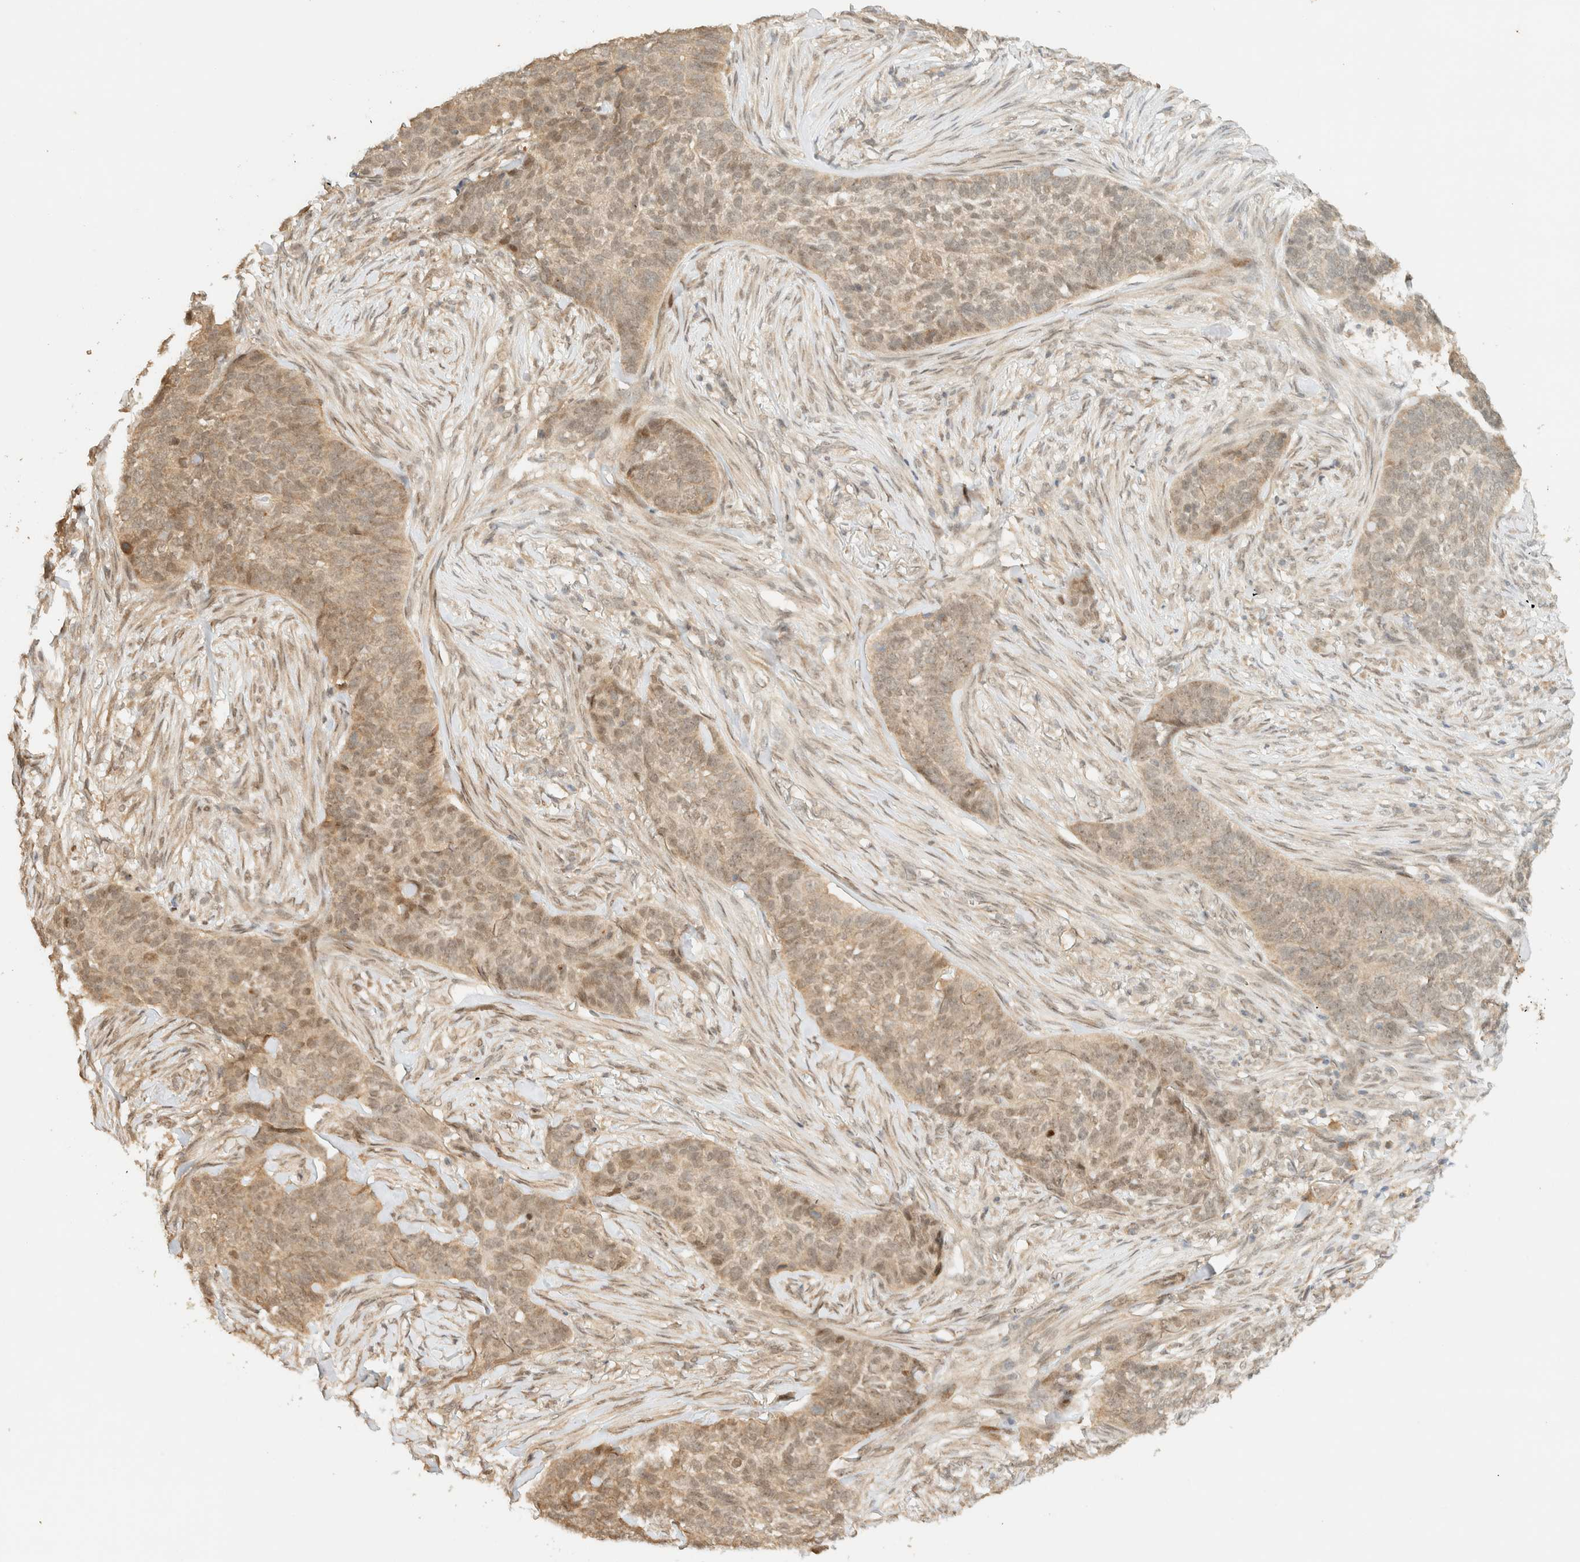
{"staining": {"intensity": "weak", "quantity": ">75%", "location": "cytoplasmic/membranous,nuclear"}, "tissue": "skin cancer", "cell_type": "Tumor cells", "image_type": "cancer", "snomed": [{"axis": "morphology", "description": "Basal cell carcinoma"}, {"axis": "topography", "description": "Skin"}], "caption": "Immunohistochemical staining of skin cancer (basal cell carcinoma) reveals low levels of weak cytoplasmic/membranous and nuclear protein staining in approximately >75% of tumor cells. (Stains: DAB in brown, nuclei in blue, Microscopy: brightfield microscopy at high magnification).", "gene": "ZBTB34", "patient": {"sex": "male", "age": 85}}